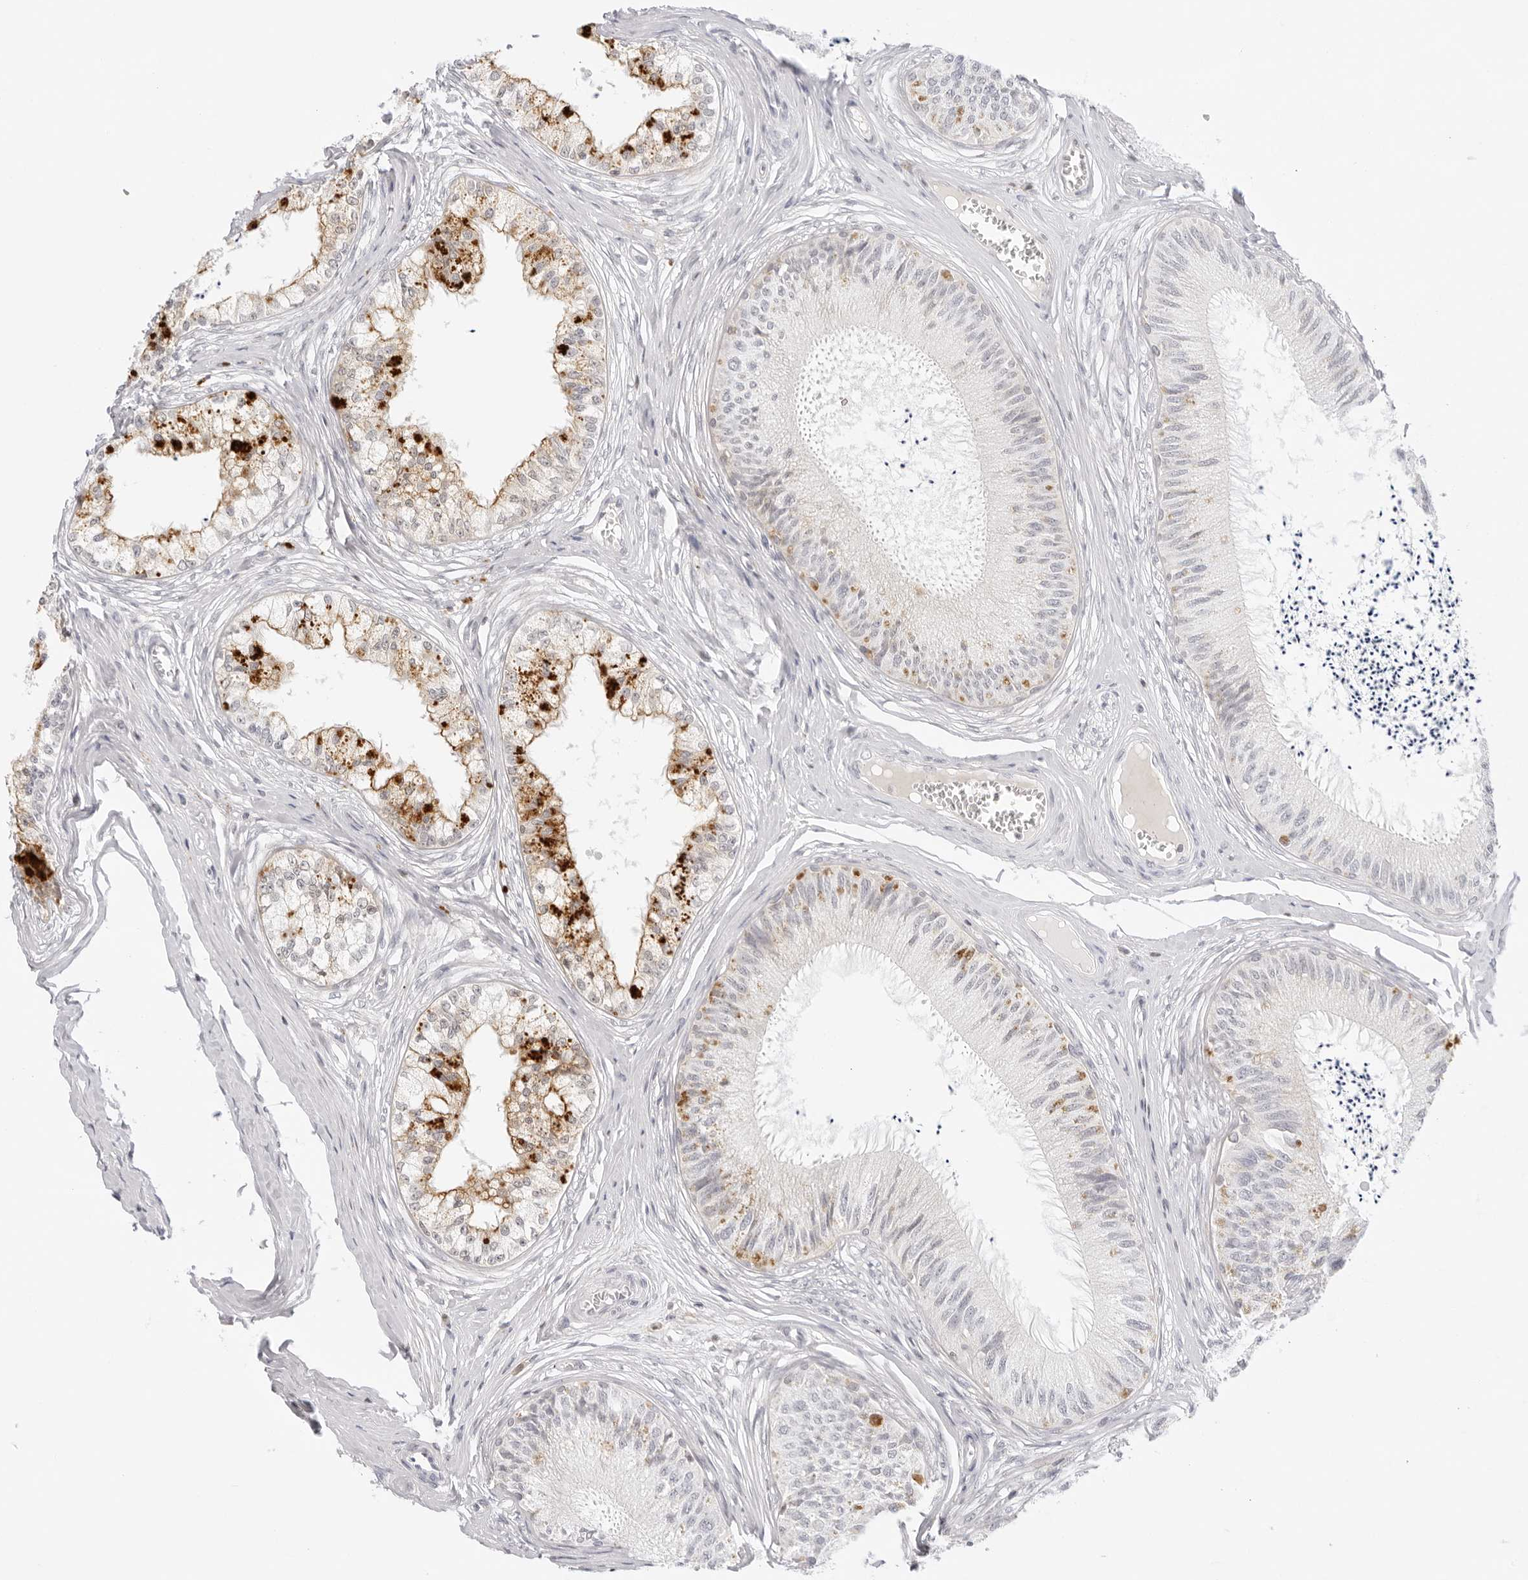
{"staining": {"intensity": "negative", "quantity": "none", "location": "none"}, "tissue": "epididymis", "cell_type": "Glandular cells", "image_type": "normal", "snomed": [{"axis": "morphology", "description": "Normal tissue, NOS"}, {"axis": "topography", "description": "Epididymis"}], "caption": "Immunohistochemical staining of unremarkable human epididymis reveals no significant expression in glandular cells. (DAB immunohistochemistry (IHC) visualized using brightfield microscopy, high magnification).", "gene": "TNFRSF14", "patient": {"sex": "male", "age": 79}}